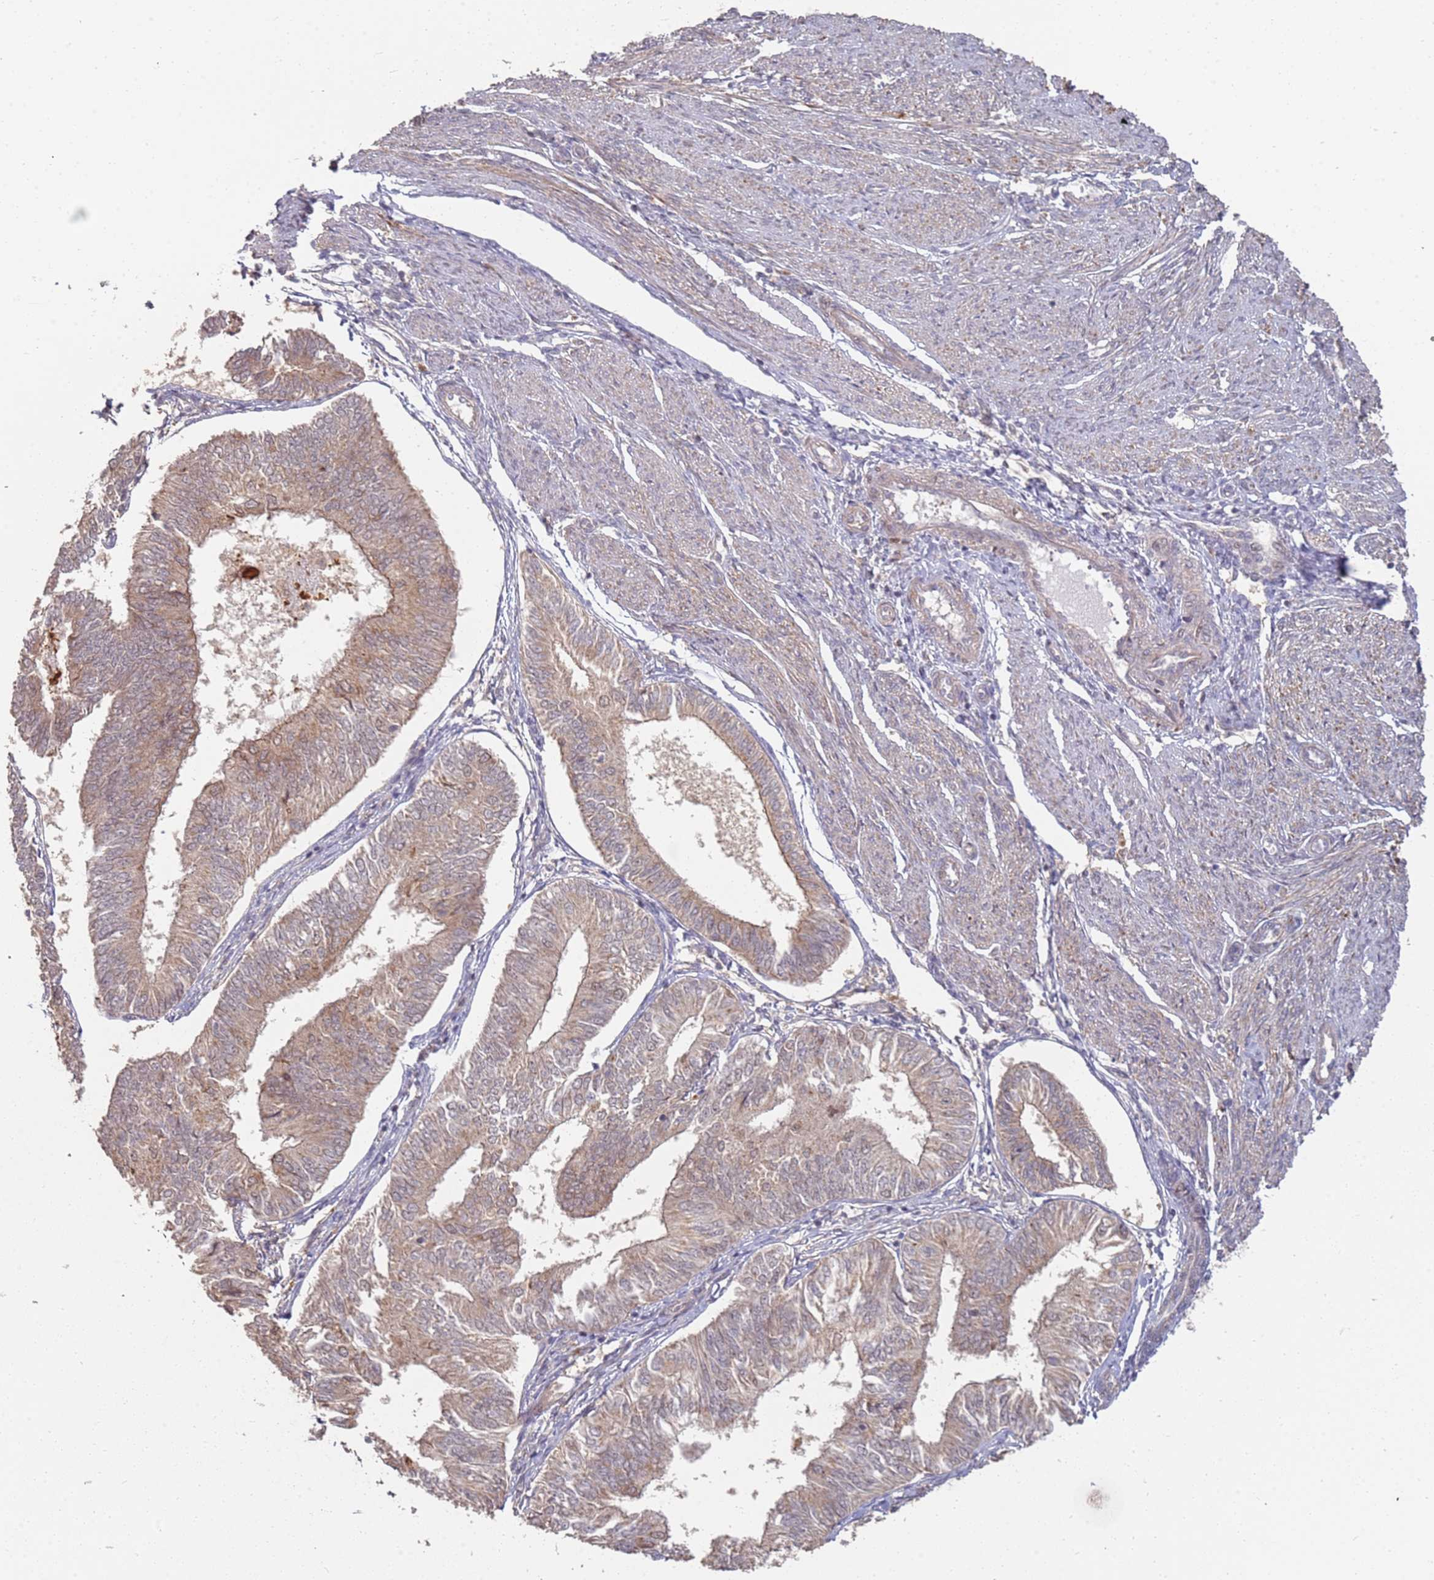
{"staining": {"intensity": "weak", "quantity": ">75%", "location": "cytoplasmic/membranous"}, "tissue": "endometrial cancer", "cell_type": "Tumor cells", "image_type": "cancer", "snomed": [{"axis": "morphology", "description": "Adenocarcinoma, NOS"}, {"axis": "topography", "description": "Endometrium"}], "caption": "Endometrial cancer (adenocarcinoma) was stained to show a protein in brown. There is low levels of weak cytoplasmic/membranous positivity in about >75% of tumor cells.", "gene": "MPEG1", "patient": {"sex": "female", "age": 58}}